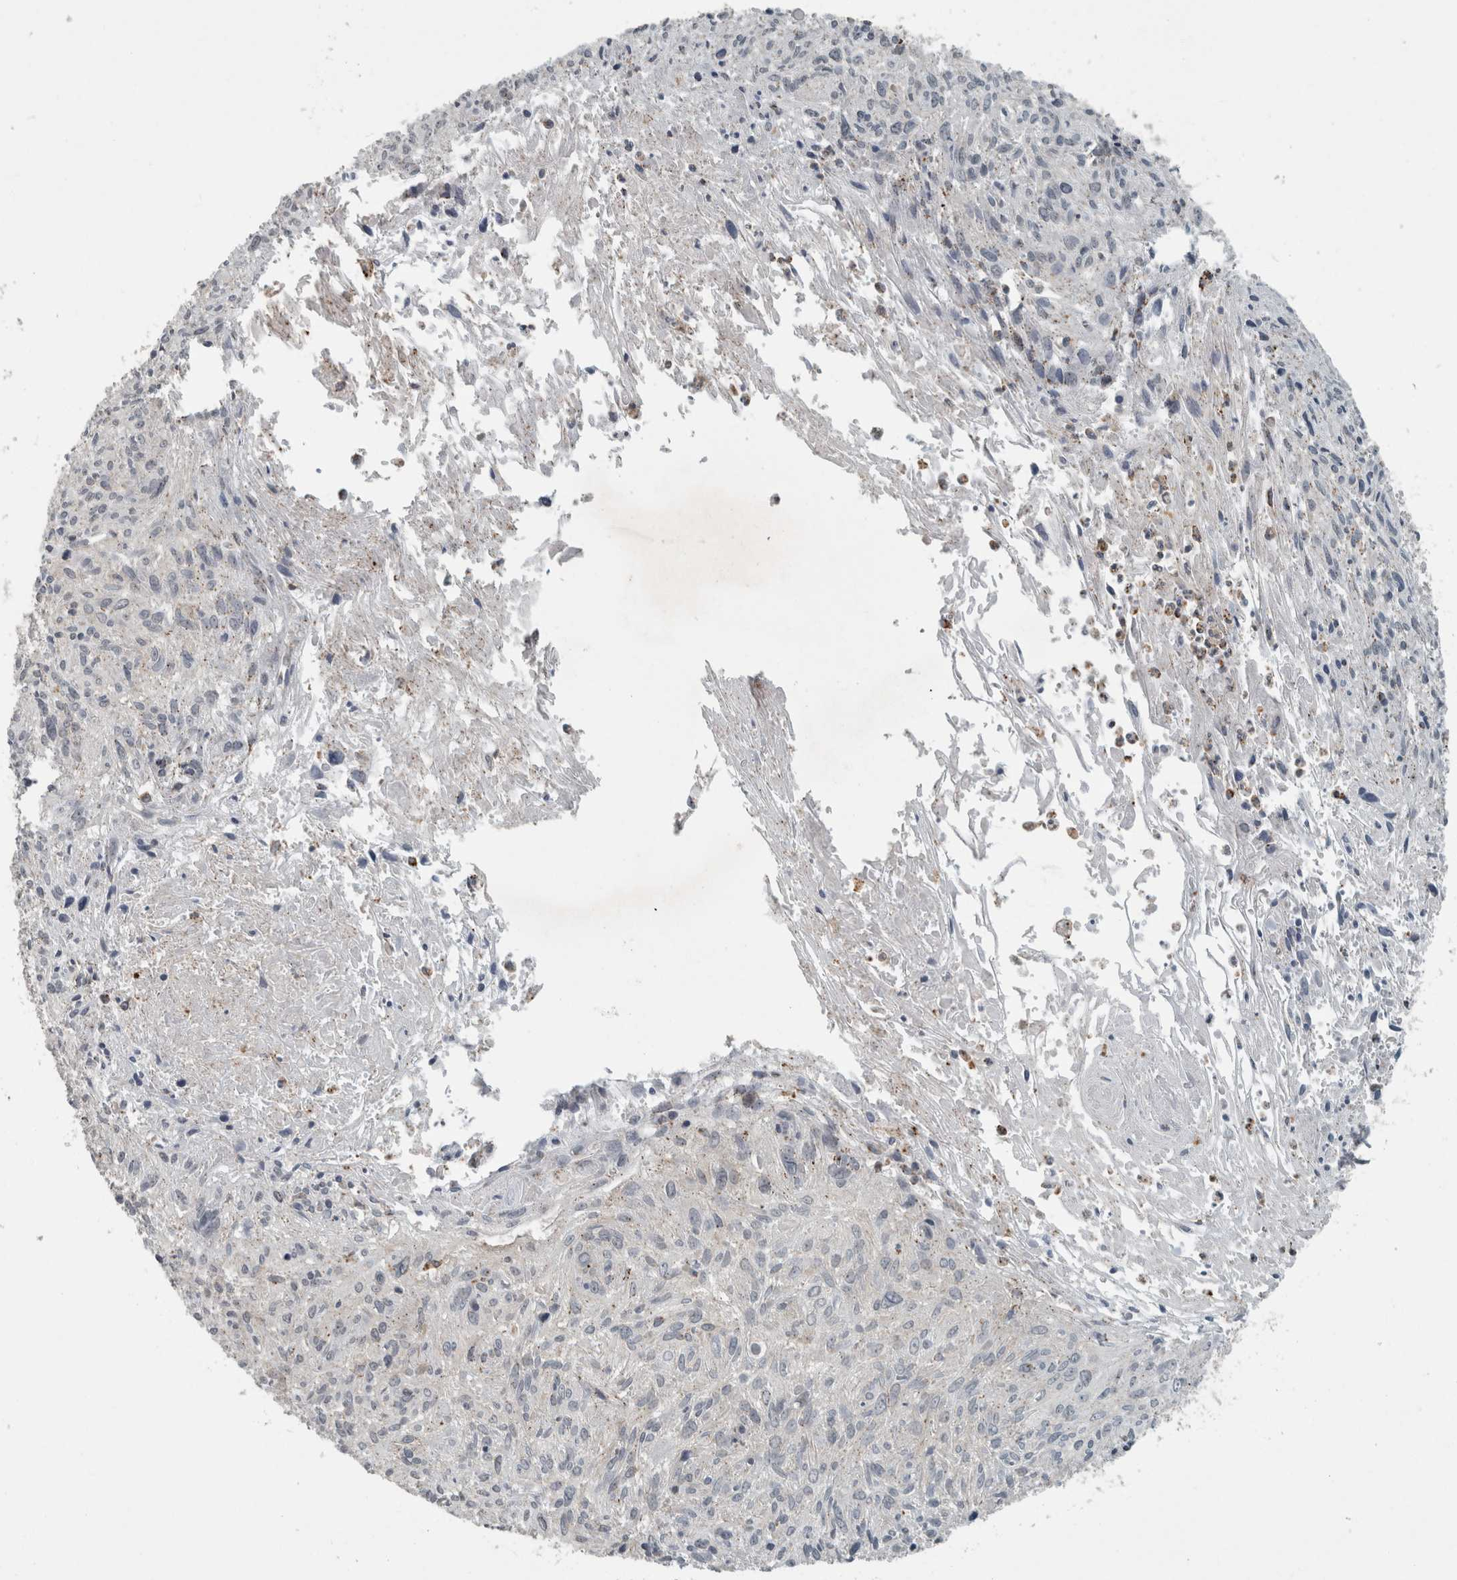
{"staining": {"intensity": "negative", "quantity": "none", "location": "none"}, "tissue": "cervical cancer", "cell_type": "Tumor cells", "image_type": "cancer", "snomed": [{"axis": "morphology", "description": "Squamous cell carcinoma, NOS"}, {"axis": "topography", "description": "Cervix"}], "caption": "This is an immunohistochemistry image of human cervical cancer. There is no staining in tumor cells.", "gene": "KIF1C", "patient": {"sex": "female", "age": 51}}